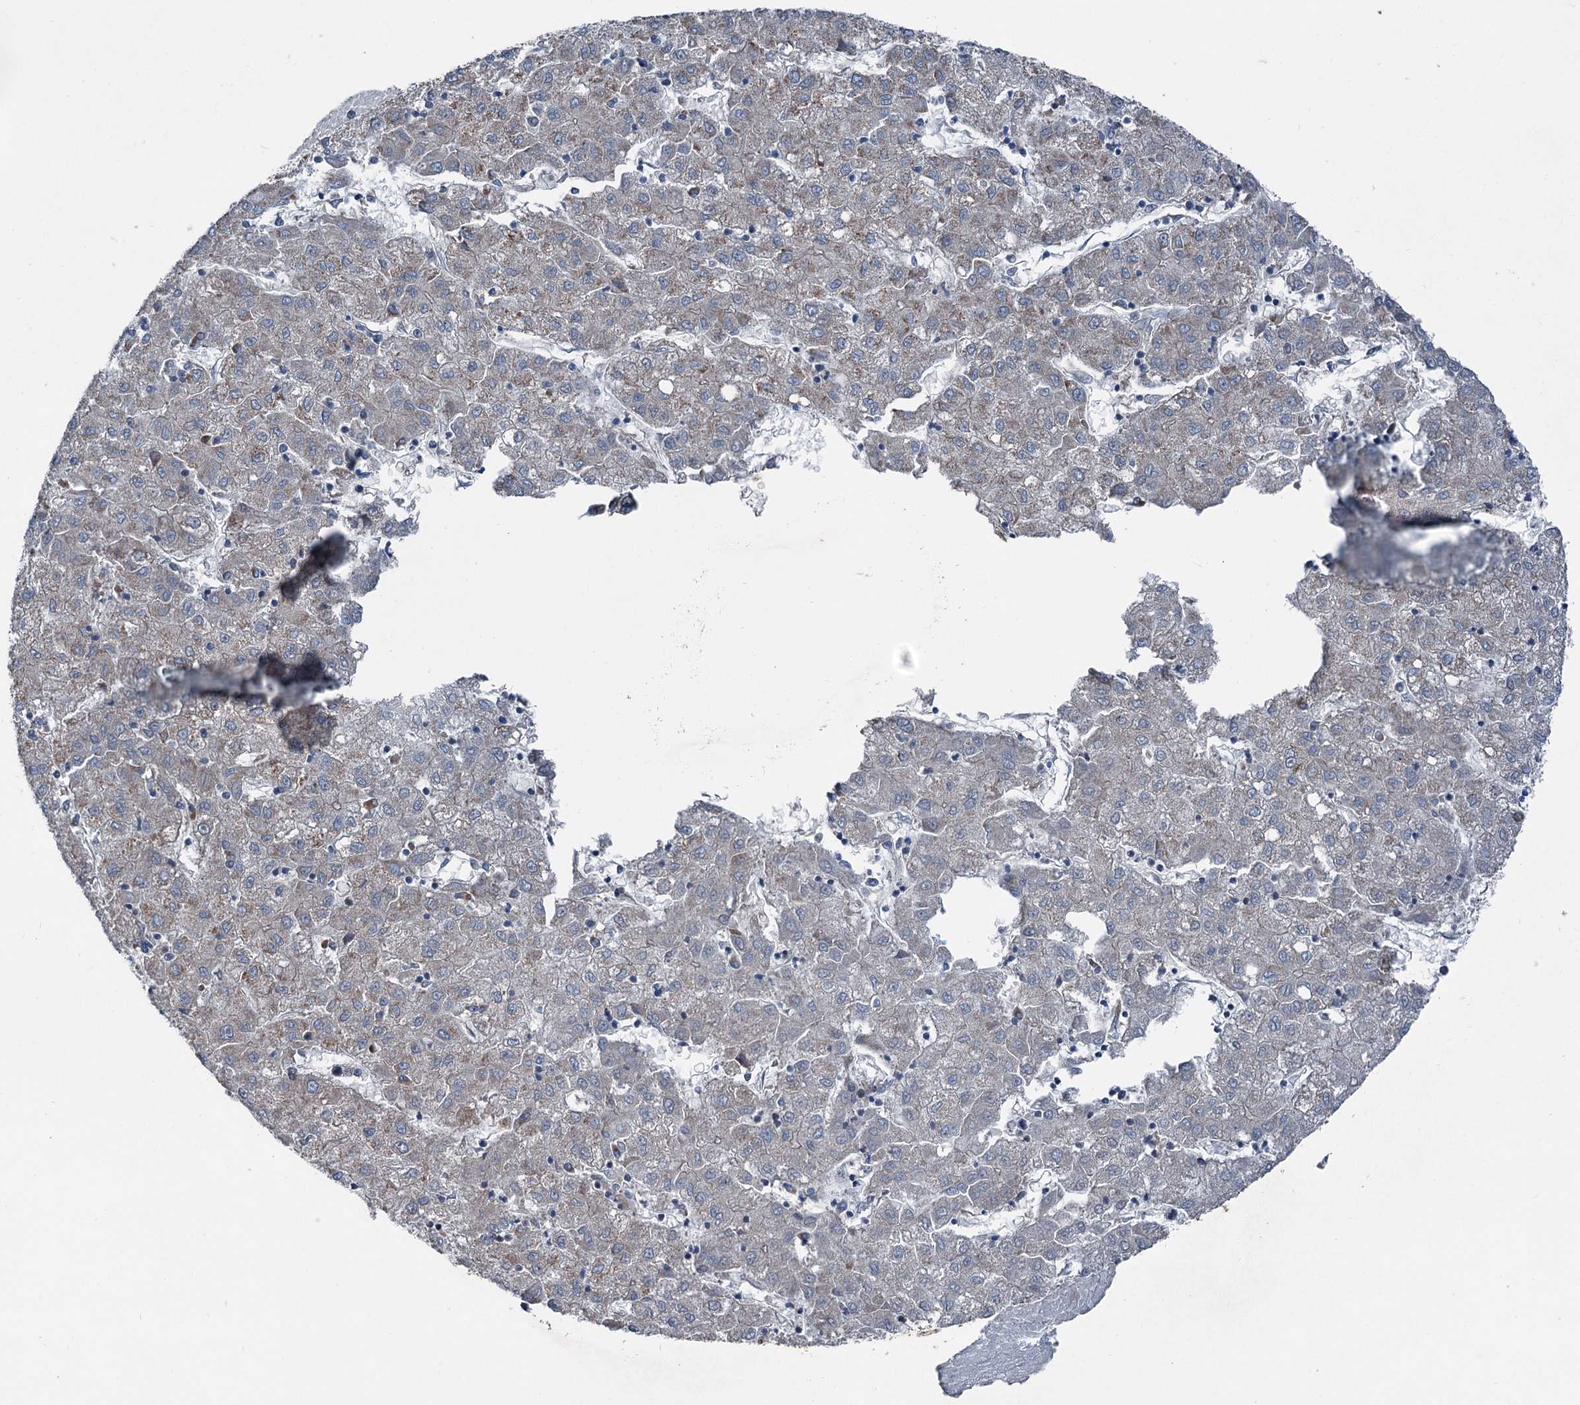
{"staining": {"intensity": "weak", "quantity": "<25%", "location": "cytoplasmic/membranous"}, "tissue": "liver cancer", "cell_type": "Tumor cells", "image_type": "cancer", "snomed": [{"axis": "morphology", "description": "Carcinoma, Hepatocellular, NOS"}, {"axis": "topography", "description": "Liver"}], "caption": "The image demonstrates no staining of tumor cells in liver cancer (hepatocellular carcinoma).", "gene": "RUFY1", "patient": {"sex": "male", "age": 72}}